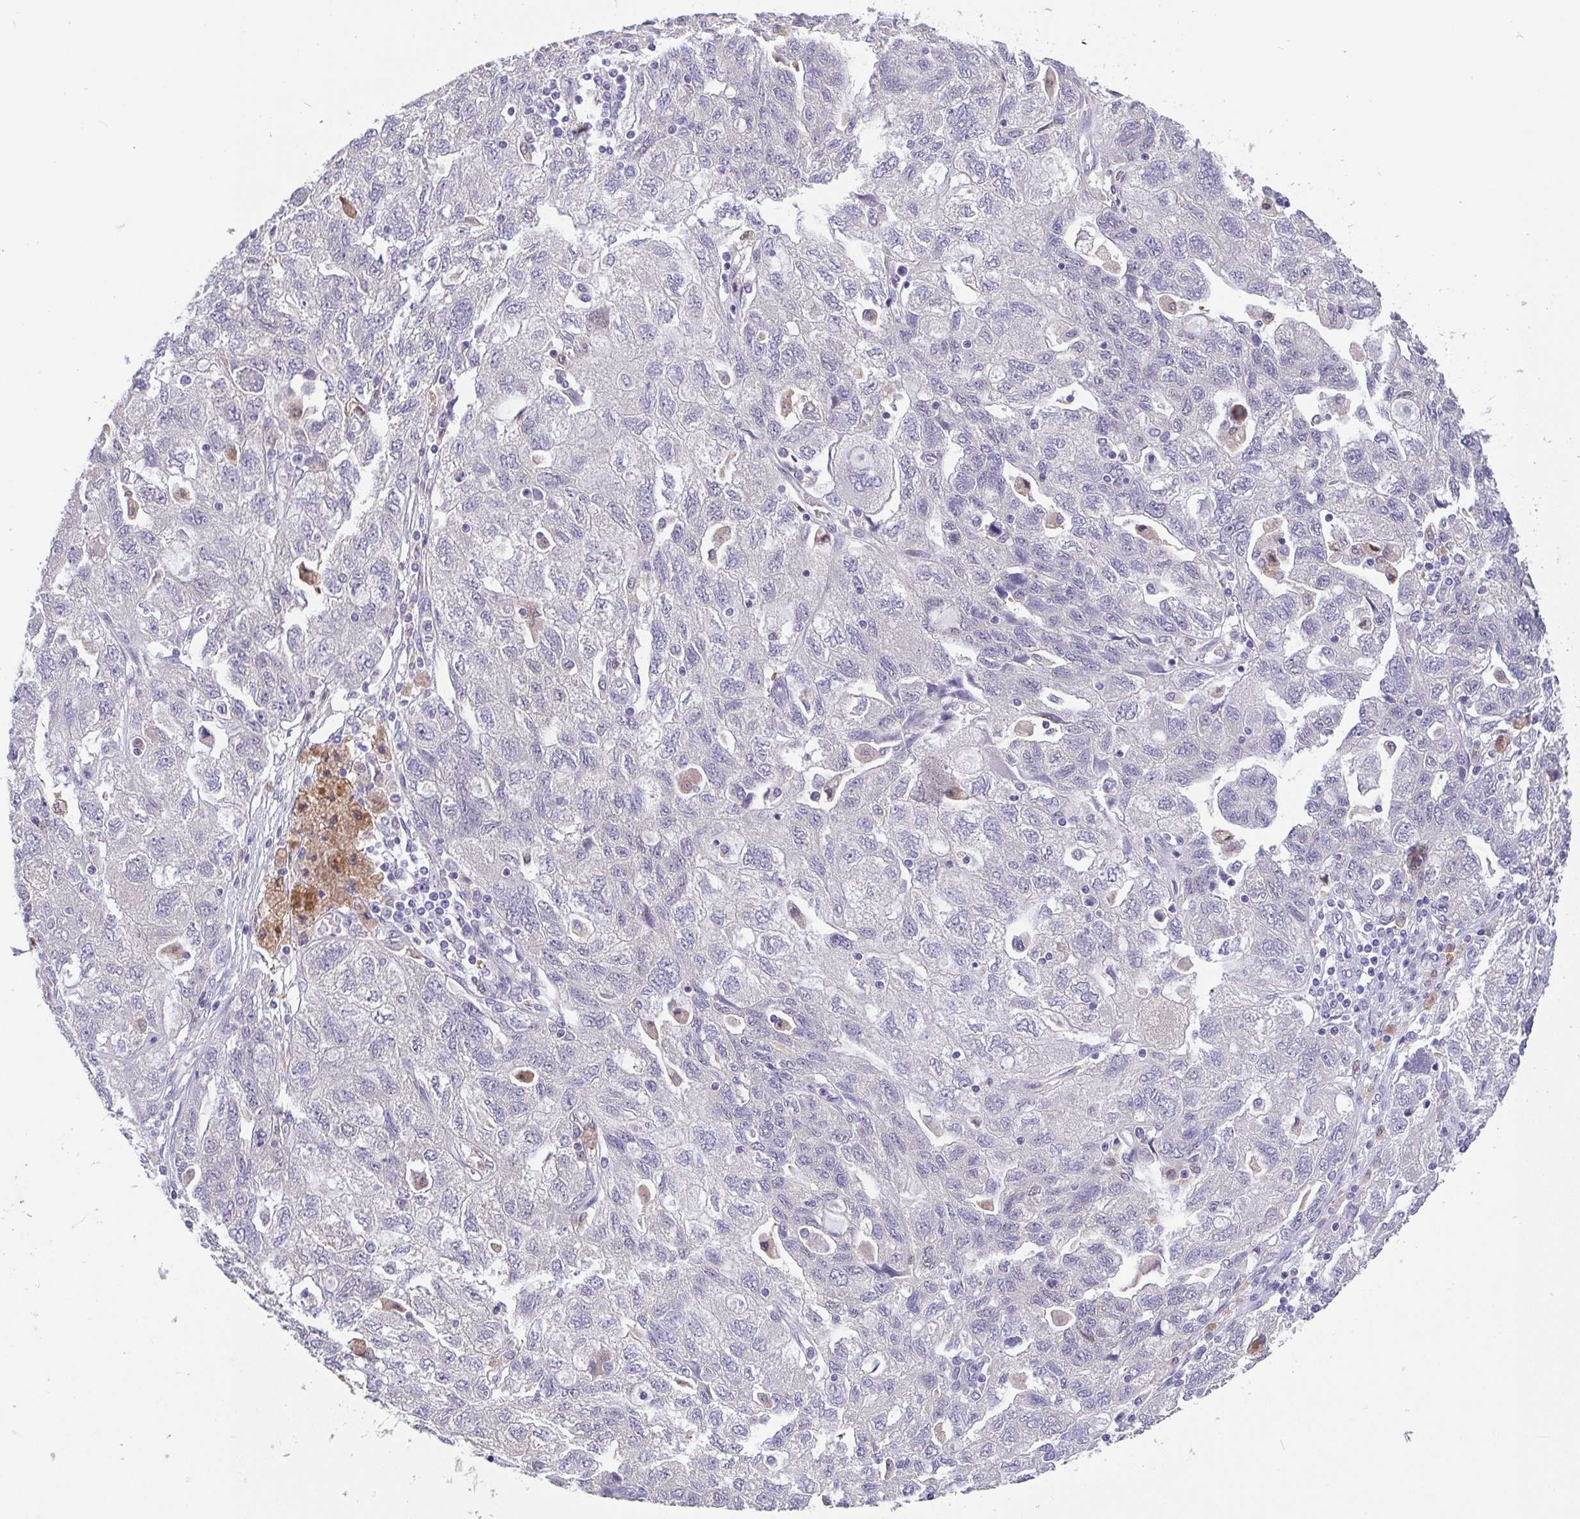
{"staining": {"intensity": "negative", "quantity": "none", "location": "none"}, "tissue": "ovarian cancer", "cell_type": "Tumor cells", "image_type": "cancer", "snomed": [{"axis": "morphology", "description": "Carcinoma, NOS"}, {"axis": "morphology", "description": "Cystadenocarcinoma, serous, NOS"}, {"axis": "topography", "description": "Ovary"}], "caption": "Protein analysis of ovarian cancer (serous cystadenocarcinoma) demonstrates no significant expression in tumor cells. (Immunohistochemistry, brightfield microscopy, high magnification).", "gene": "IDH1", "patient": {"sex": "female", "age": 69}}